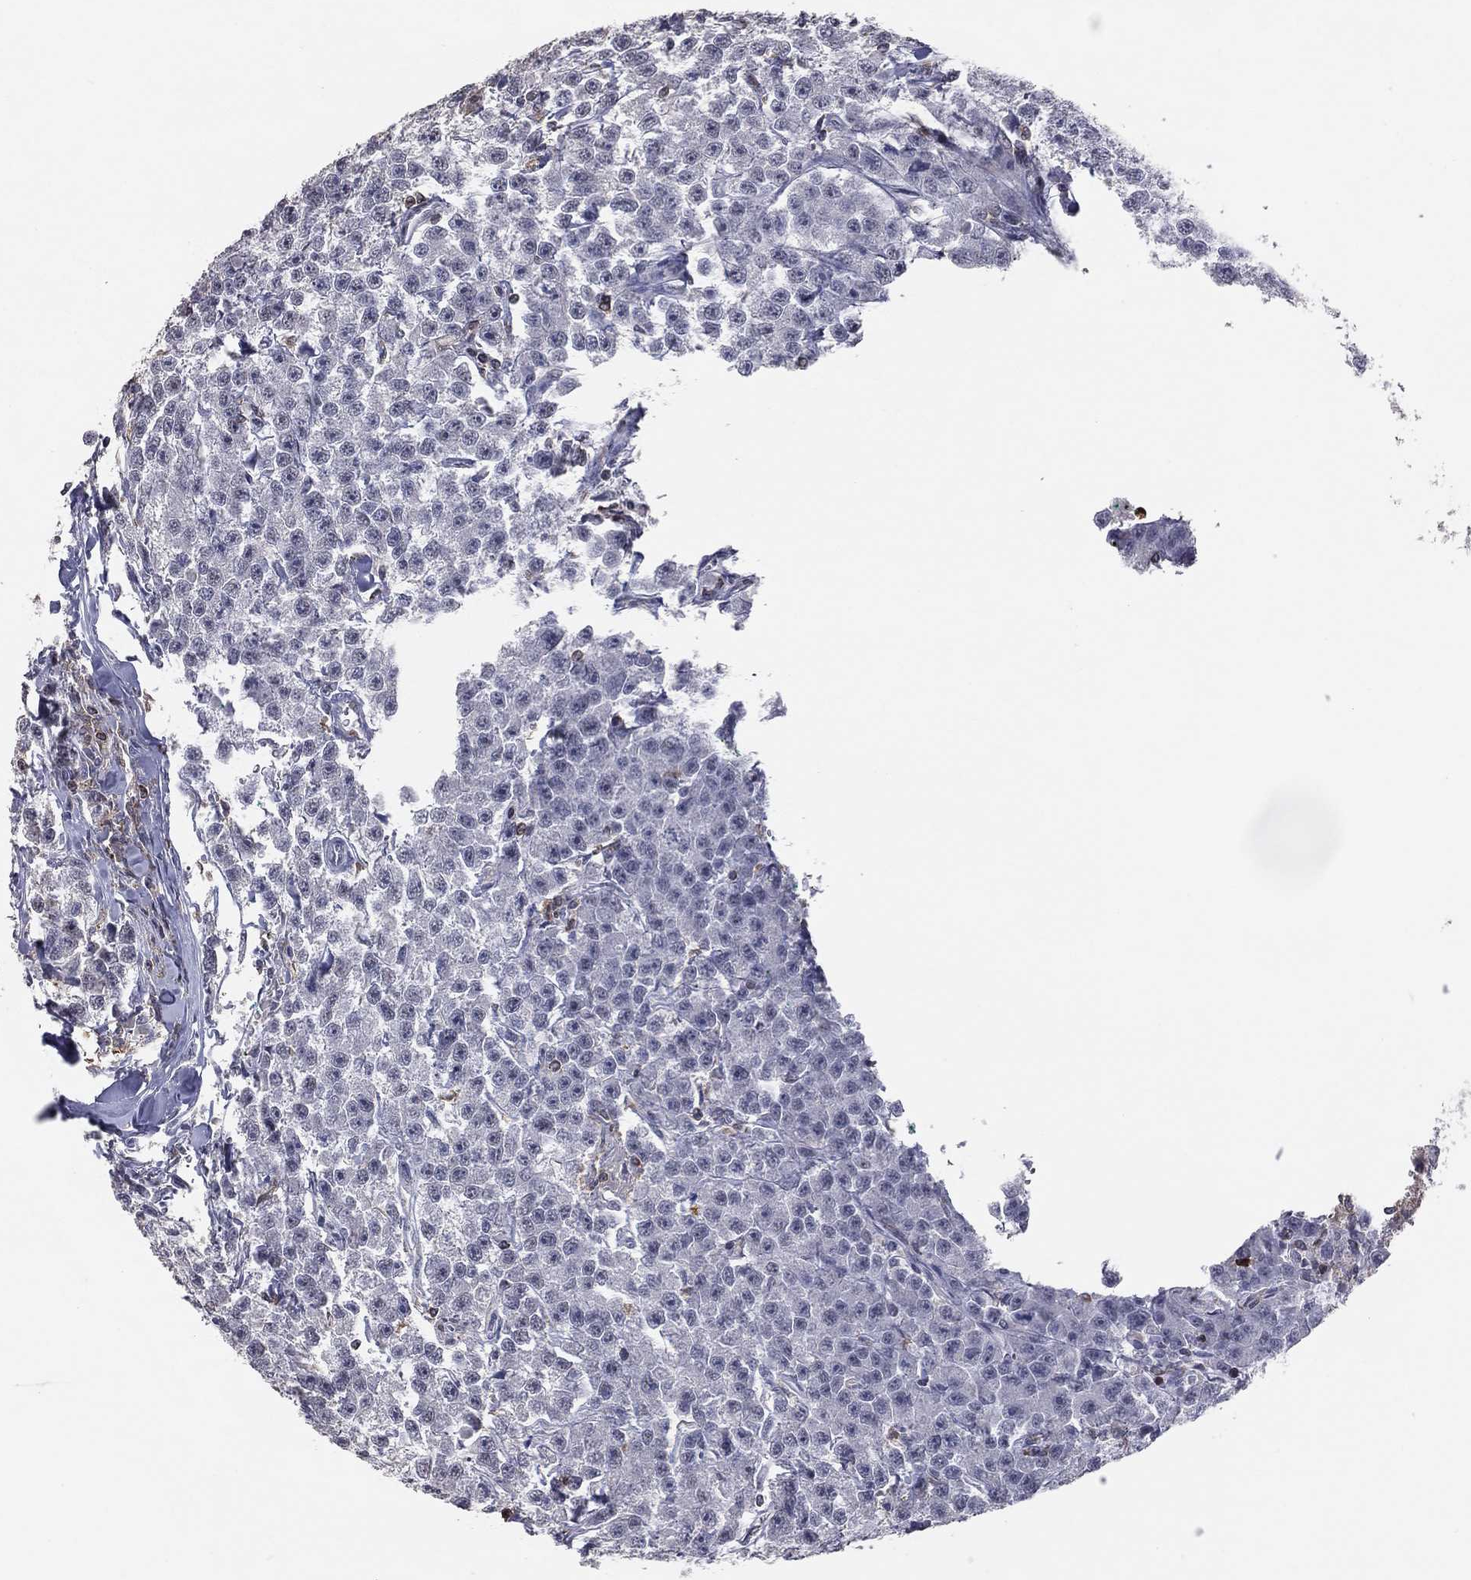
{"staining": {"intensity": "negative", "quantity": "none", "location": "none"}, "tissue": "testis cancer", "cell_type": "Tumor cells", "image_type": "cancer", "snomed": [{"axis": "morphology", "description": "Seminoma, NOS"}, {"axis": "topography", "description": "Testis"}], "caption": "Immunohistochemical staining of testis seminoma exhibits no significant positivity in tumor cells.", "gene": "PSTPIP1", "patient": {"sex": "male", "age": 59}}